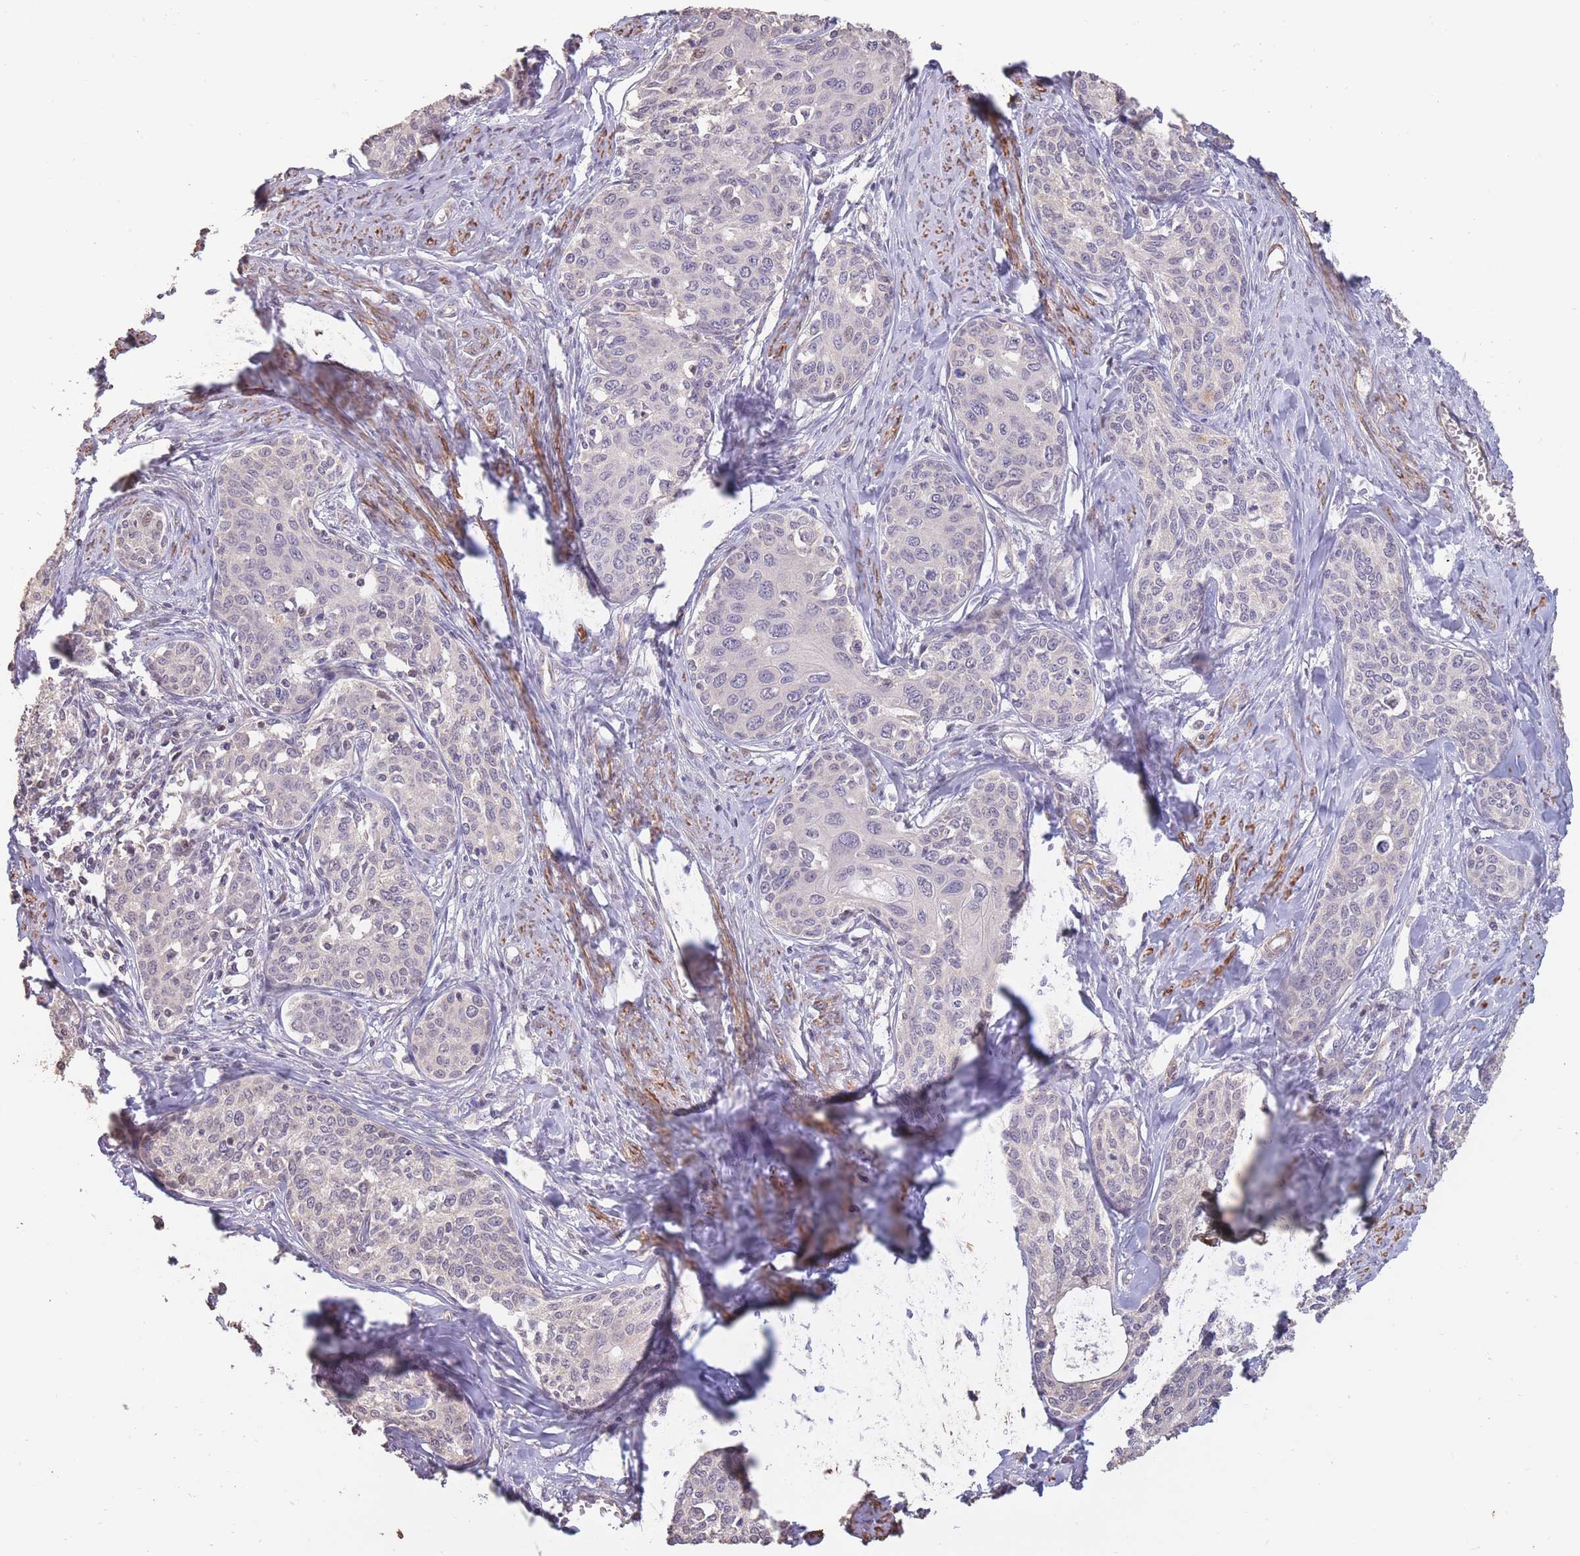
{"staining": {"intensity": "negative", "quantity": "none", "location": "none"}, "tissue": "cervical cancer", "cell_type": "Tumor cells", "image_type": "cancer", "snomed": [{"axis": "morphology", "description": "Squamous cell carcinoma, NOS"}, {"axis": "morphology", "description": "Adenocarcinoma, NOS"}, {"axis": "topography", "description": "Cervix"}], "caption": "Histopathology image shows no significant protein expression in tumor cells of cervical adenocarcinoma.", "gene": "NLRC4", "patient": {"sex": "female", "age": 52}}